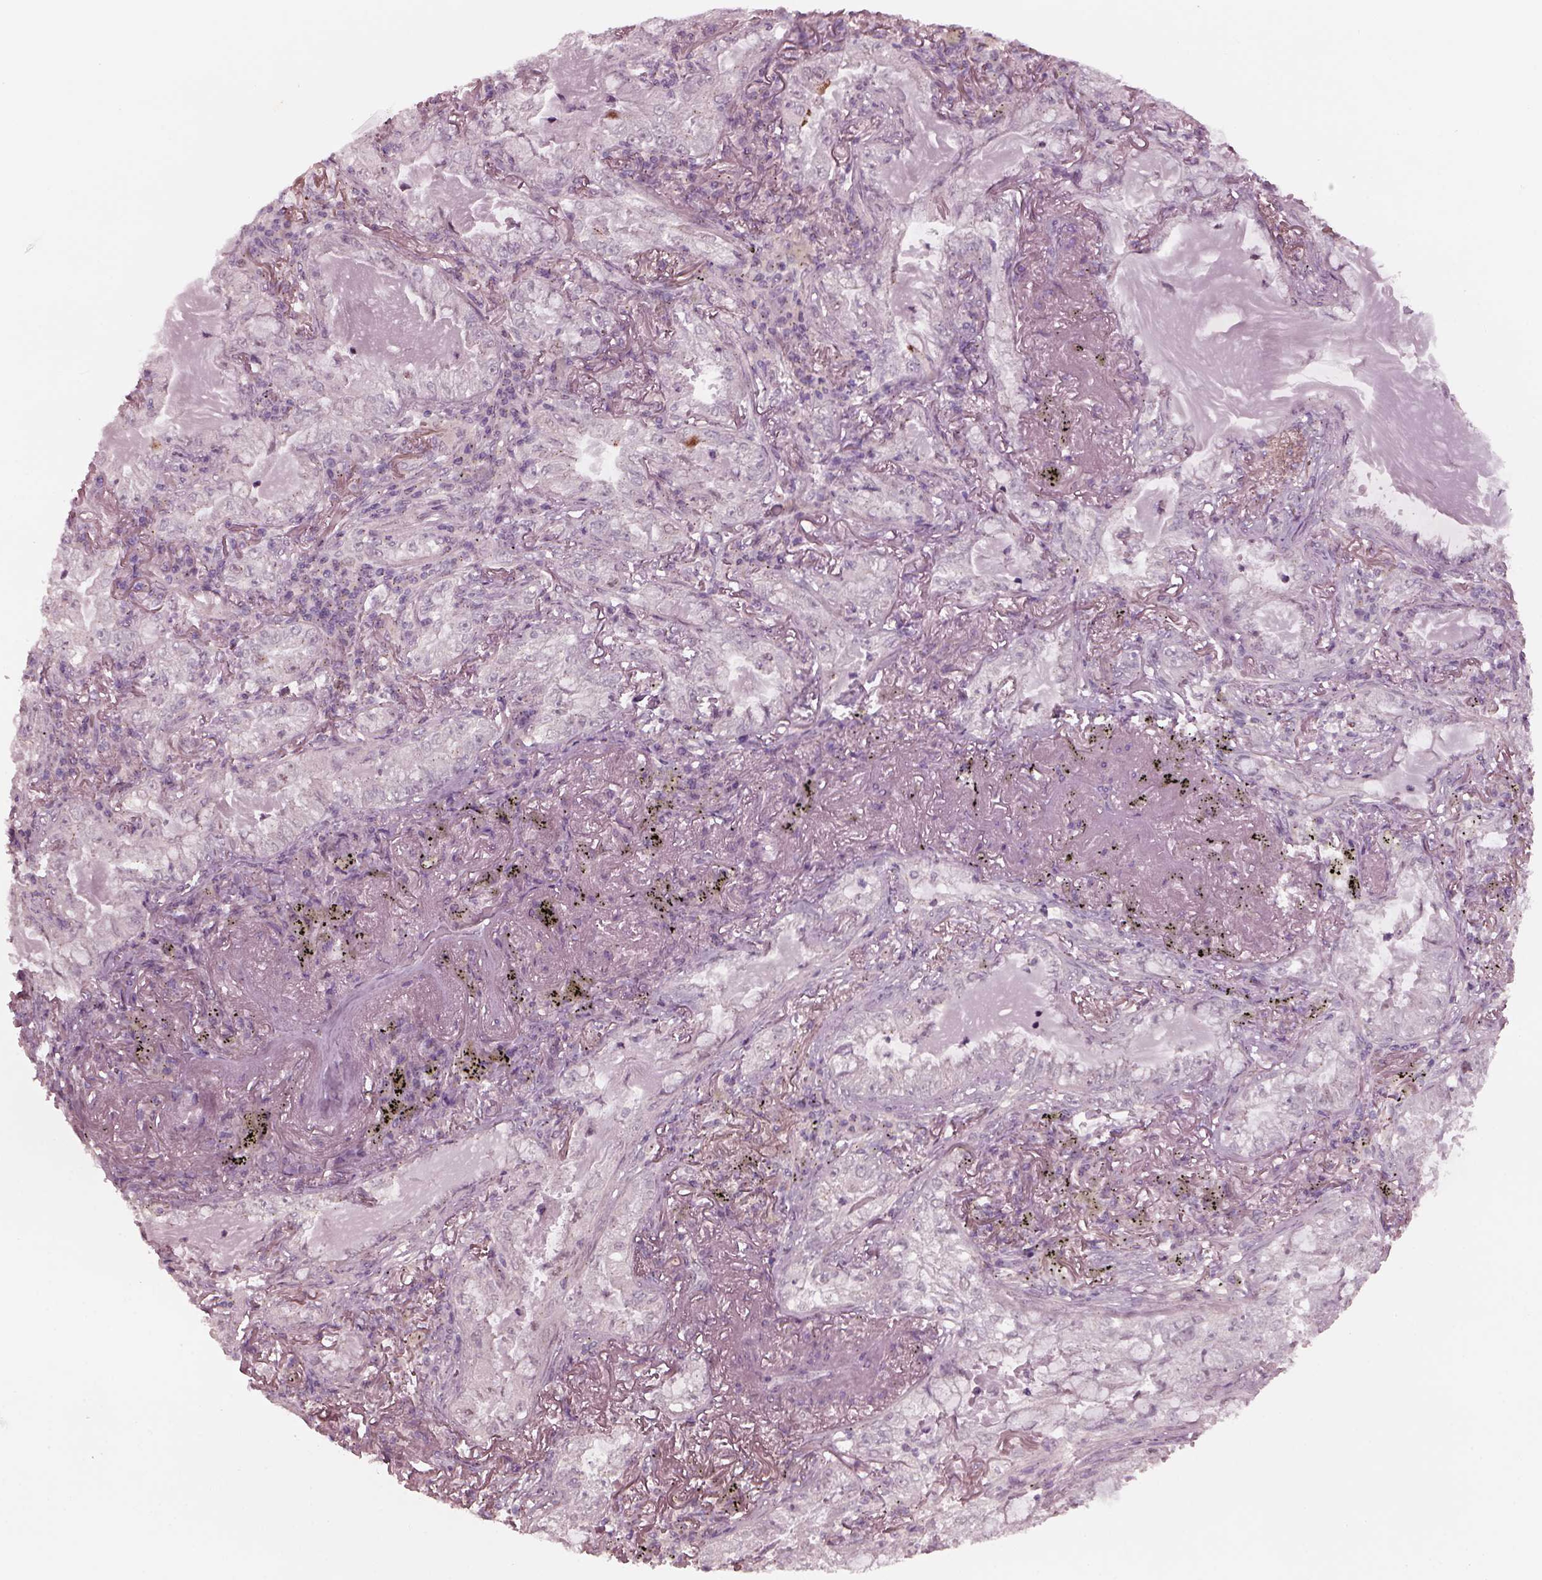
{"staining": {"intensity": "negative", "quantity": "none", "location": "none"}, "tissue": "lung cancer", "cell_type": "Tumor cells", "image_type": "cancer", "snomed": [{"axis": "morphology", "description": "Adenocarcinoma, NOS"}, {"axis": "topography", "description": "Lung"}], "caption": "A high-resolution micrograph shows immunohistochemistry (IHC) staining of adenocarcinoma (lung), which displays no significant expression in tumor cells.", "gene": "SAXO1", "patient": {"sex": "female", "age": 73}}